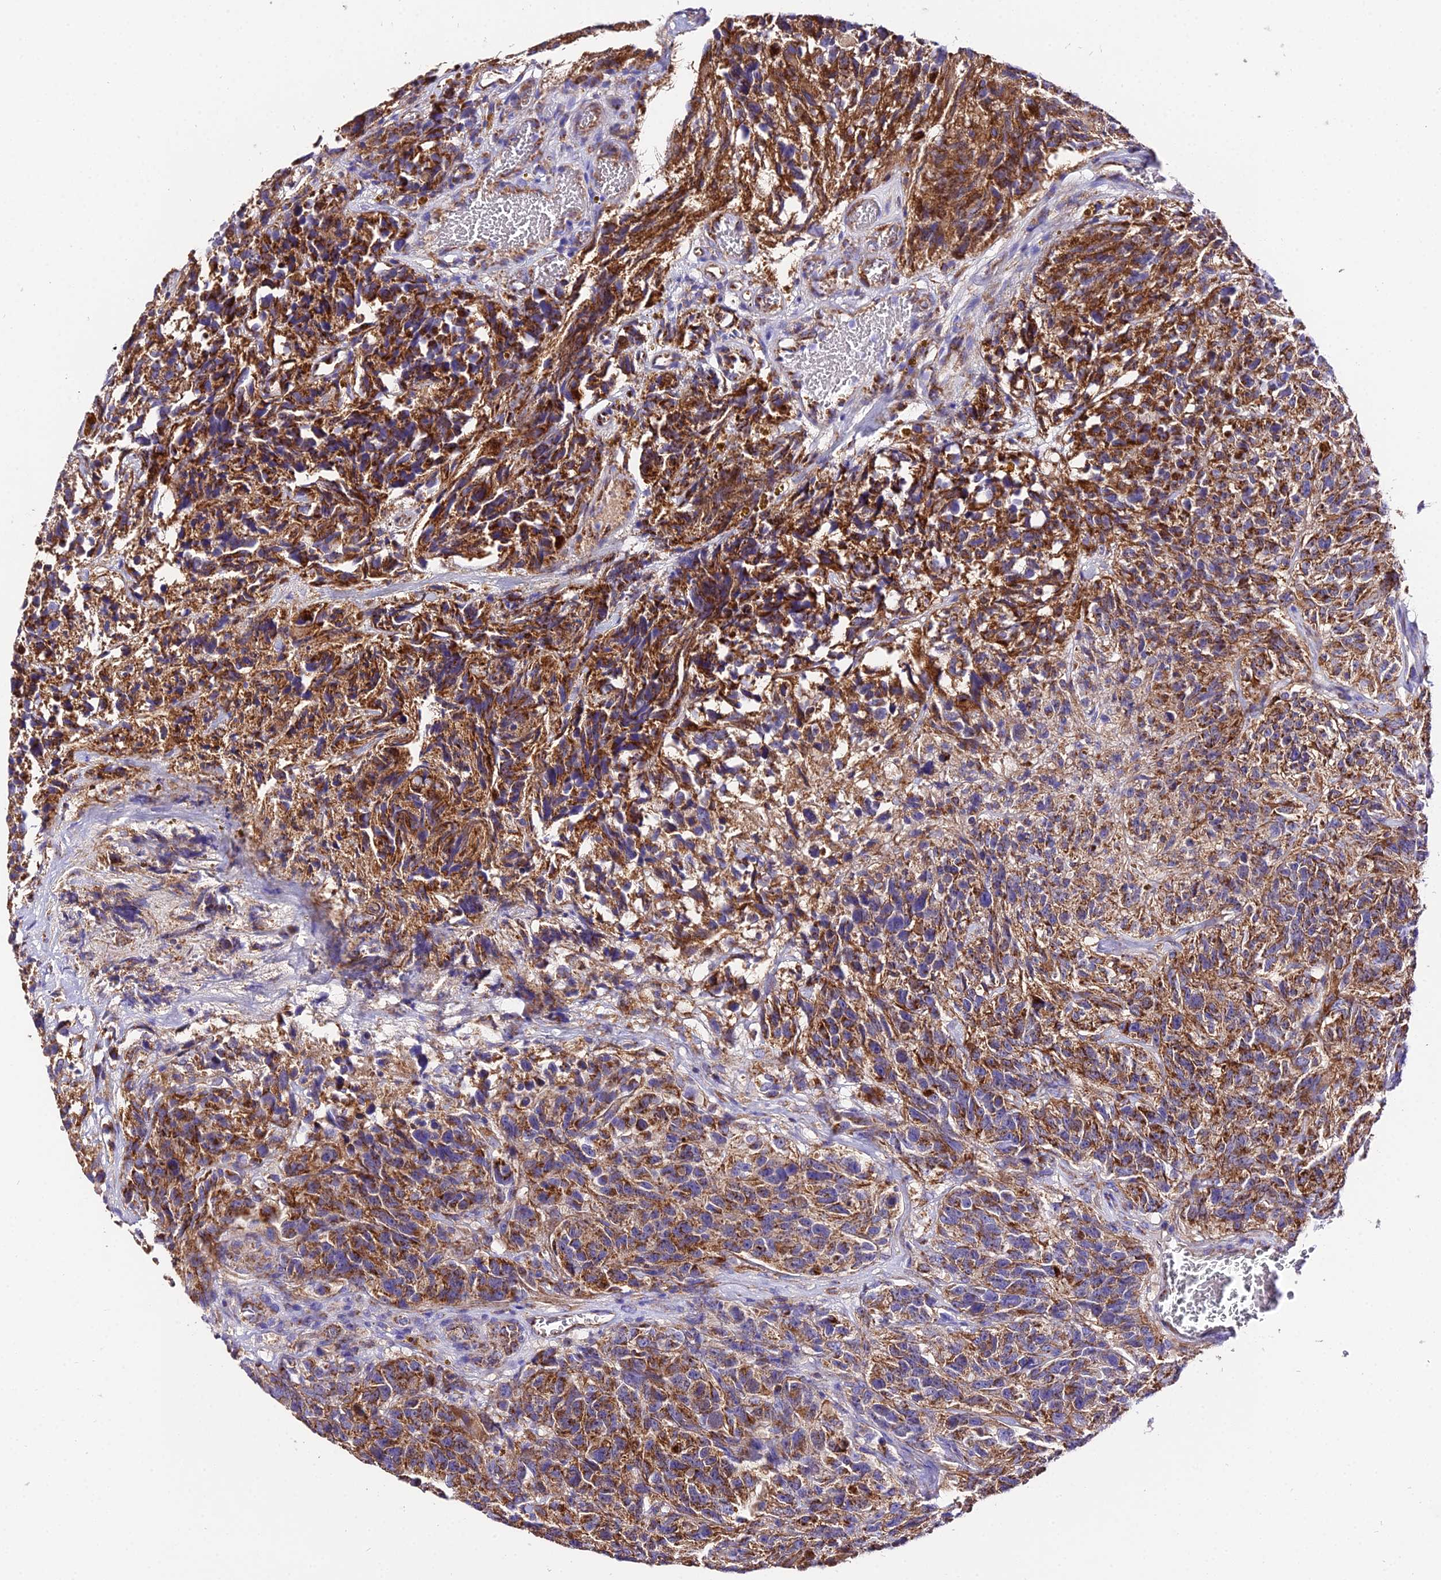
{"staining": {"intensity": "moderate", "quantity": ">75%", "location": "cytoplasmic/membranous"}, "tissue": "glioma", "cell_type": "Tumor cells", "image_type": "cancer", "snomed": [{"axis": "morphology", "description": "Glioma, malignant, High grade"}, {"axis": "topography", "description": "Brain"}], "caption": "Immunohistochemistry (DAB) staining of glioma demonstrates moderate cytoplasmic/membranous protein staining in approximately >75% of tumor cells.", "gene": "OCIAD1", "patient": {"sex": "male", "age": 69}}